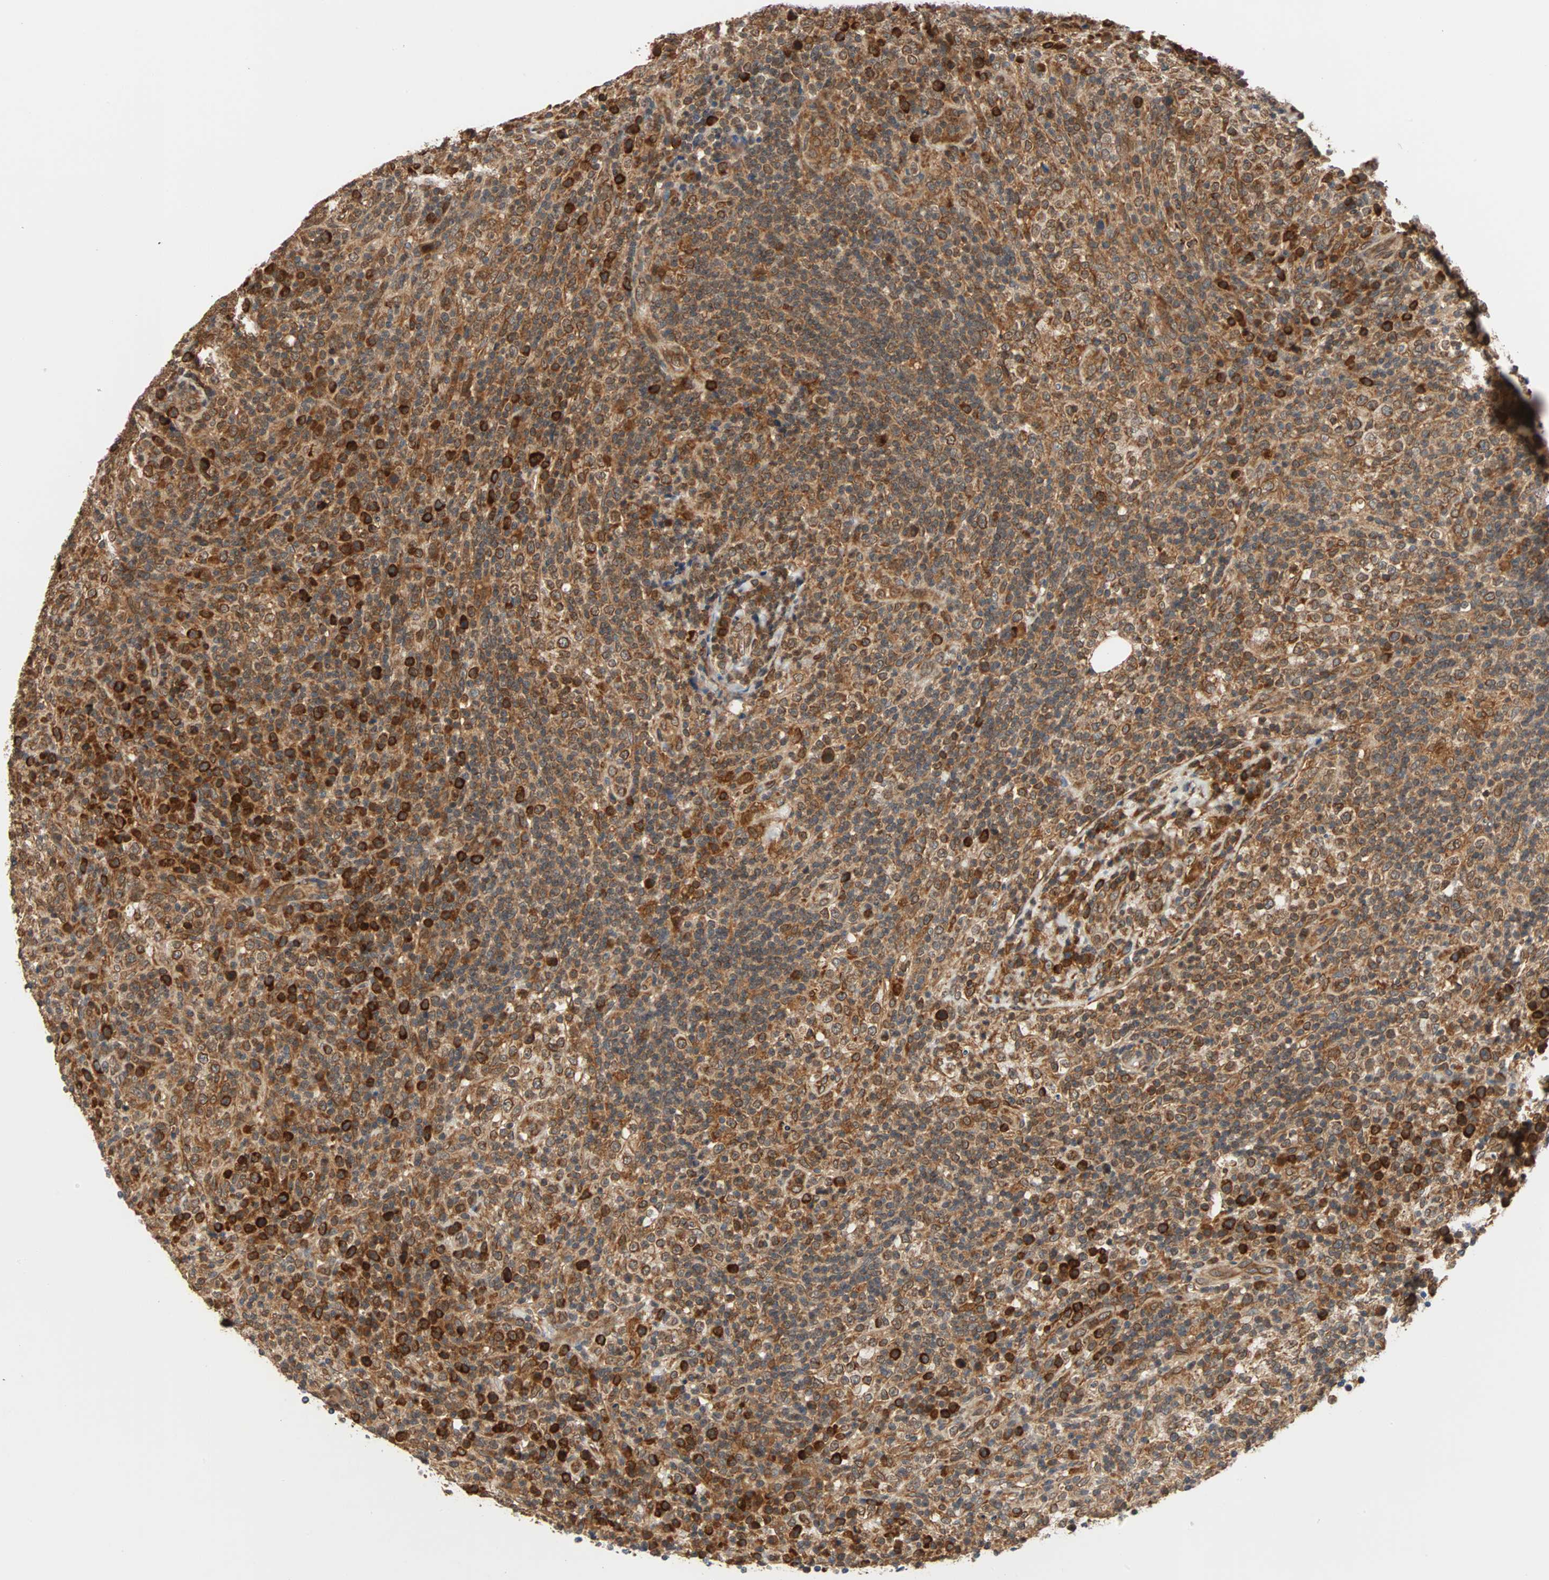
{"staining": {"intensity": "moderate", "quantity": ">75%", "location": "cytoplasmic/membranous"}, "tissue": "lymphoma", "cell_type": "Tumor cells", "image_type": "cancer", "snomed": [{"axis": "morphology", "description": "Malignant lymphoma, non-Hodgkin's type, High grade"}, {"axis": "topography", "description": "Lymph node"}], "caption": "Immunohistochemical staining of malignant lymphoma, non-Hodgkin's type (high-grade) reveals moderate cytoplasmic/membranous protein positivity in about >75% of tumor cells.", "gene": "AUP1", "patient": {"sex": "female", "age": 76}}